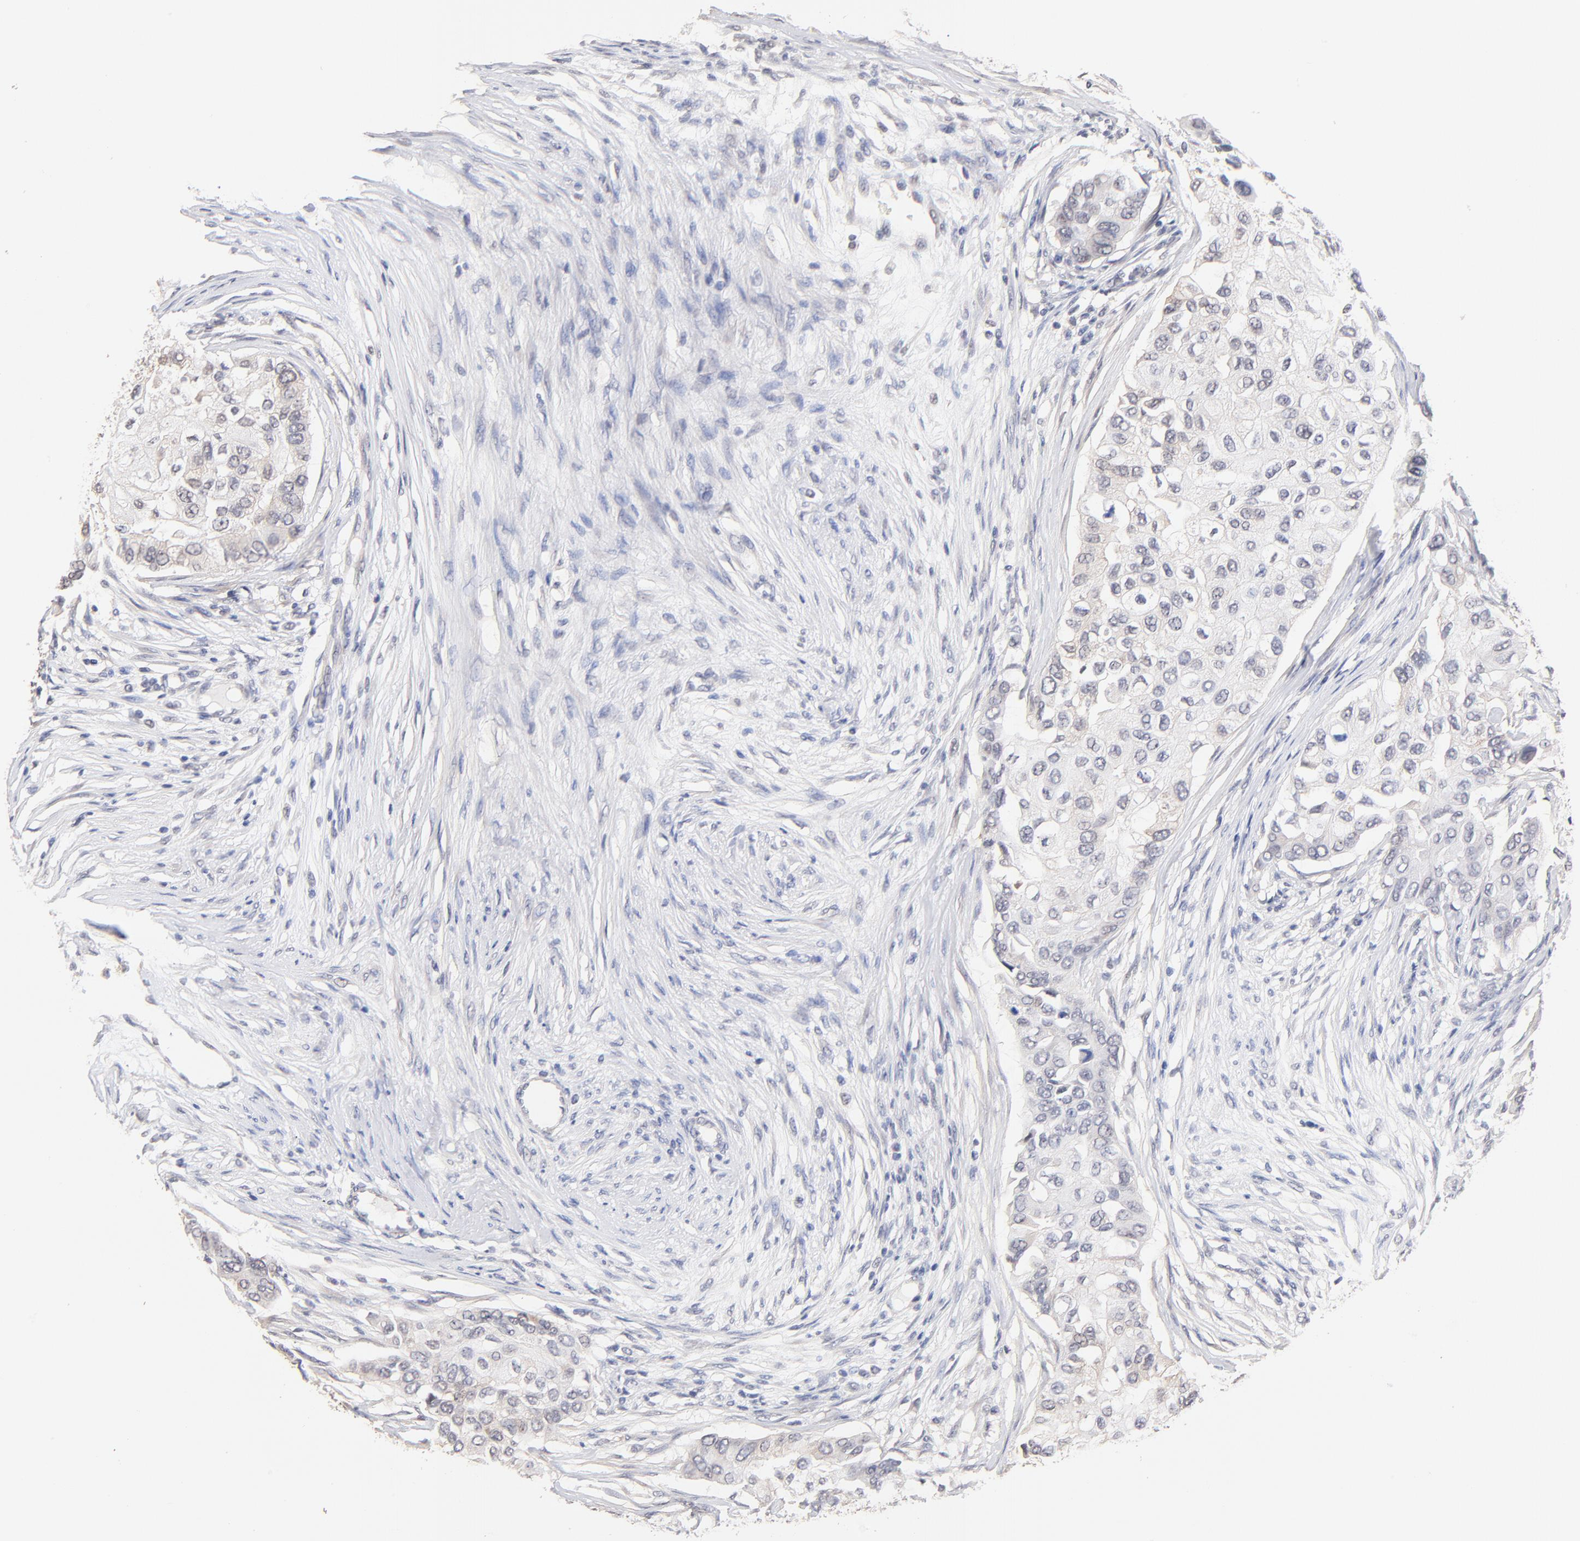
{"staining": {"intensity": "negative", "quantity": "none", "location": "none"}, "tissue": "breast cancer", "cell_type": "Tumor cells", "image_type": "cancer", "snomed": [{"axis": "morphology", "description": "Normal tissue, NOS"}, {"axis": "morphology", "description": "Duct carcinoma"}, {"axis": "topography", "description": "Breast"}], "caption": "The immunohistochemistry (IHC) histopathology image has no significant staining in tumor cells of breast cancer (invasive ductal carcinoma) tissue.", "gene": "RIBC2", "patient": {"sex": "female", "age": 49}}